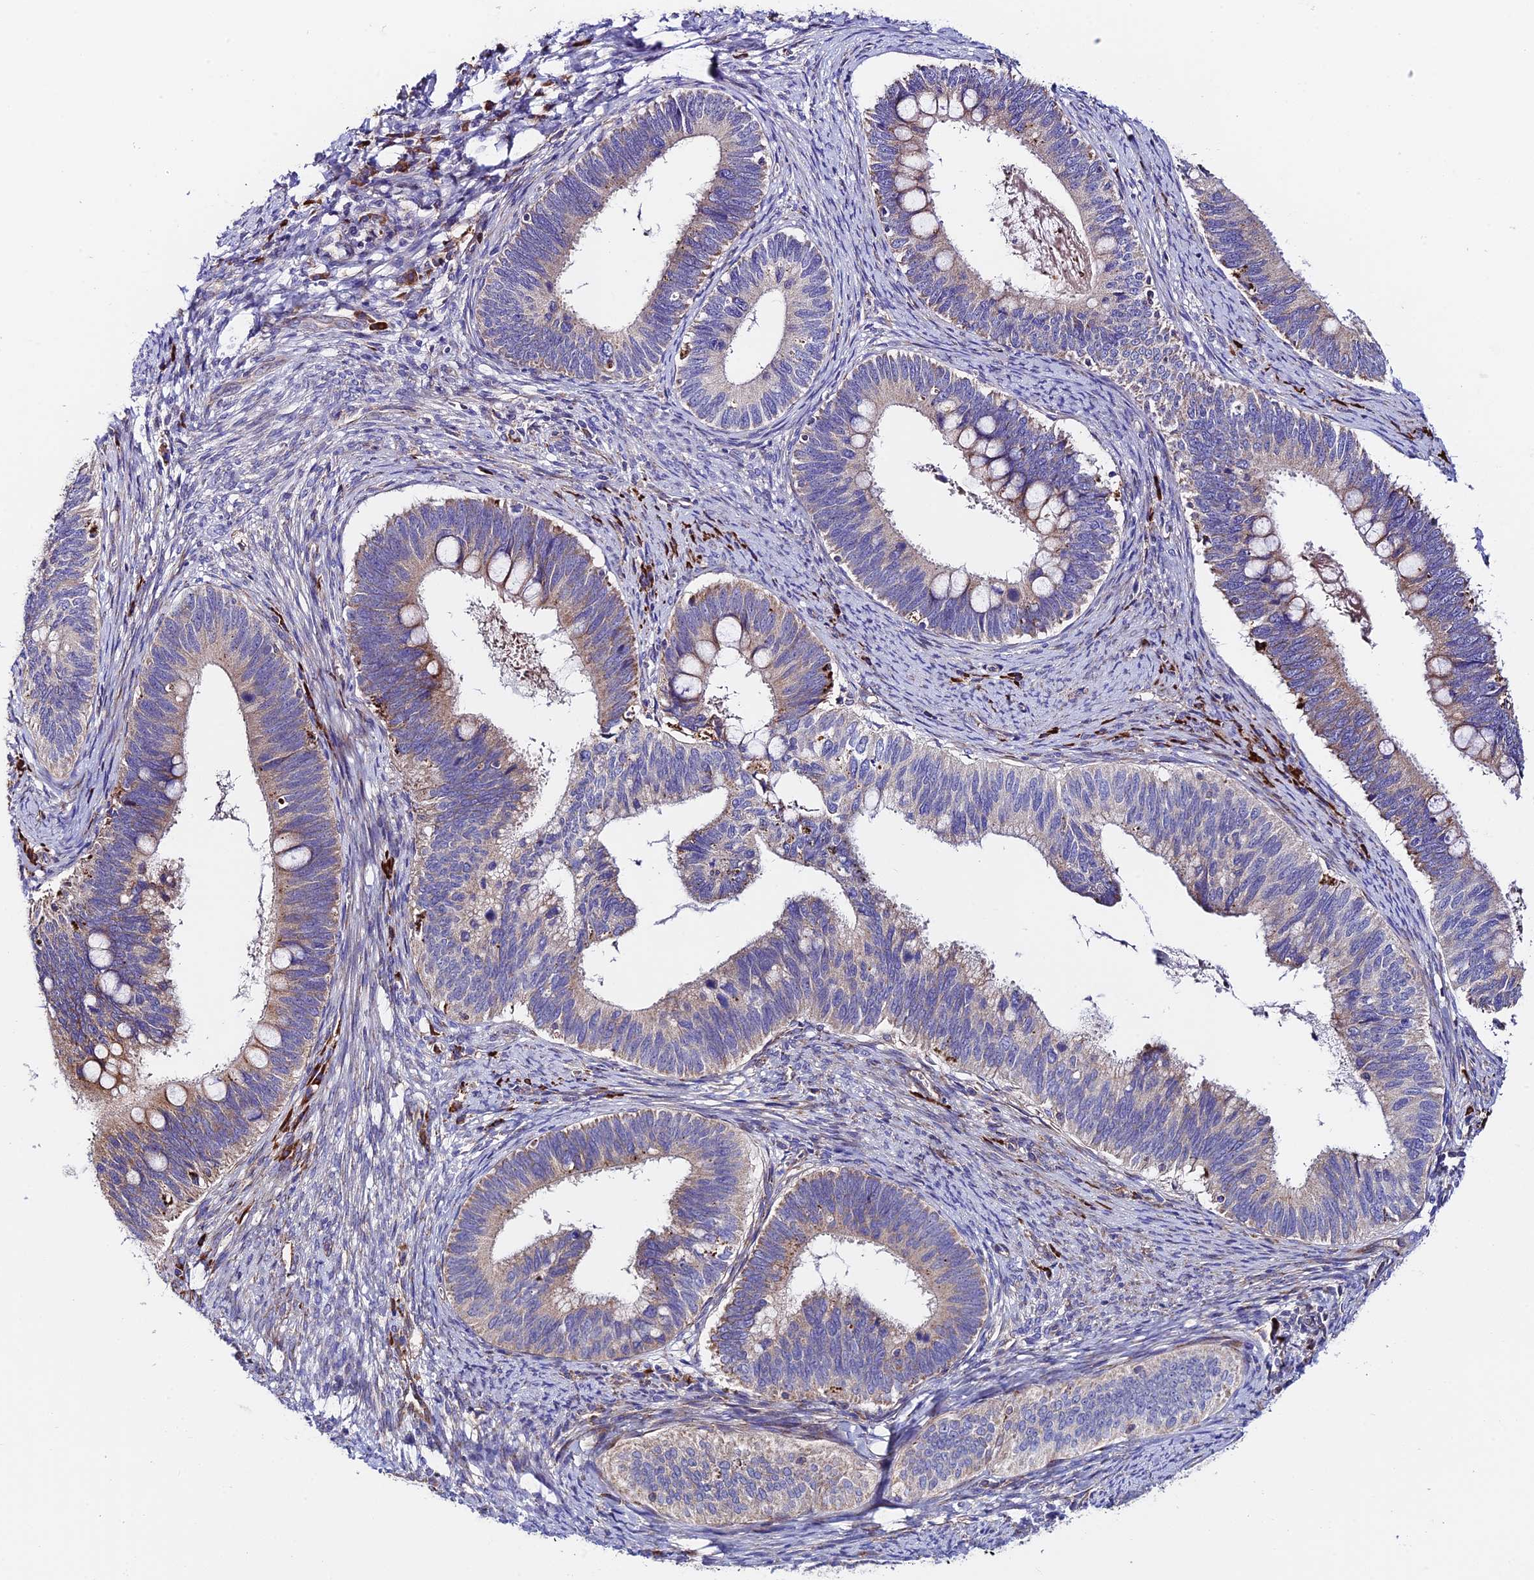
{"staining": {"intensity": "weak", "quantity": "25%-75%", "location": "cytoplasmic/membranous"}, "tissue": "cervical cancer", "cell_type": "Tumor cells", "image_type": "cancer", "snomed": [{"axis": "morphology", "description": "Adenocarcinoma, NOS"}, {"axis": "topography", "description": "Cervix"}], "caption": "Weak cytoplasmic/membranous protein positivity is identified in about 25%-75% of tumor cells in adenocarcinoma (cervical).", "gene": "VPS13C", "patient": {"sex": "female", "age": 42}}